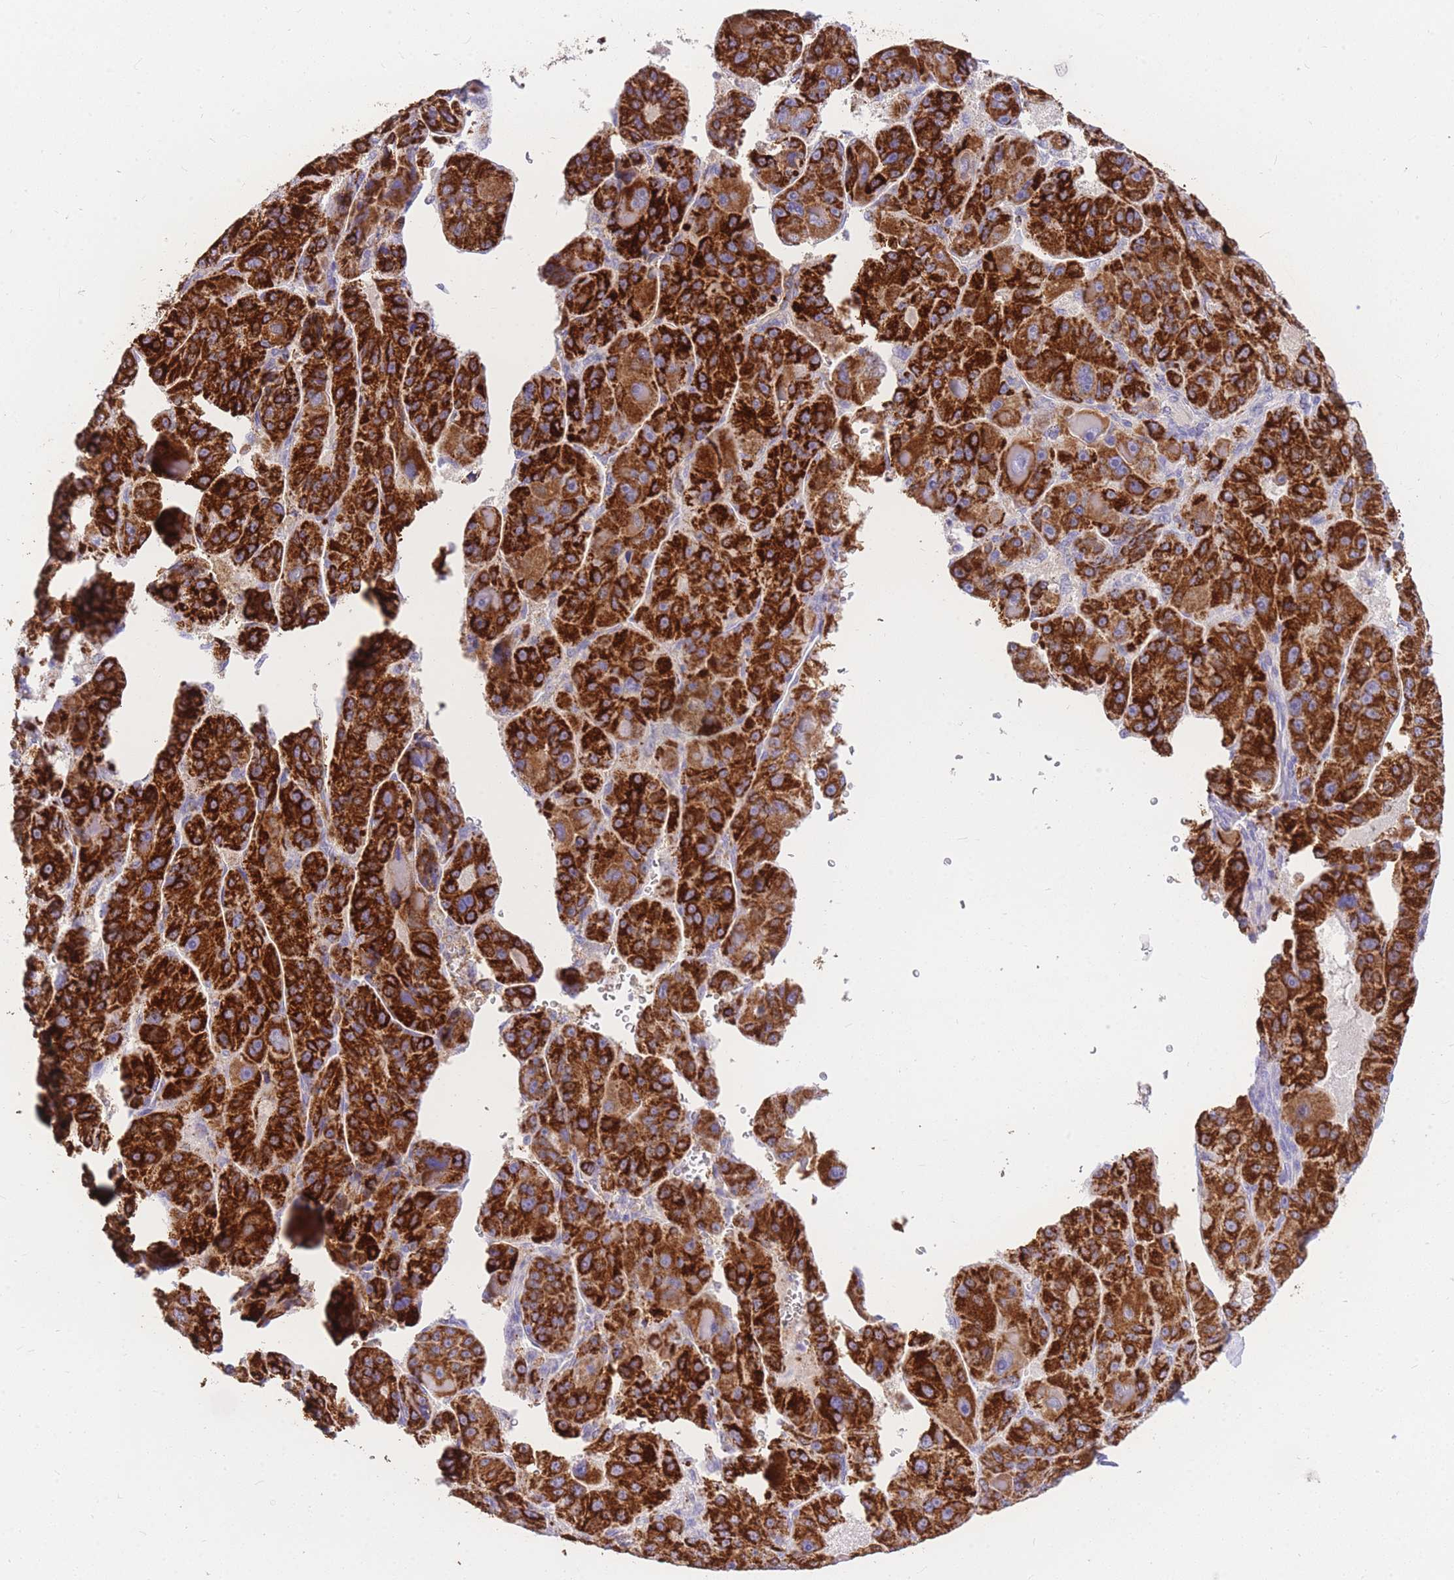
{"staining": {"intensity": "strong", "quantity": ">75%", "location": "cytoplasmic/membranous"}, "tissue": "liver cancer", "cell_type": "Tumor cells", "image_type": "cancer", "snomed": [{"axis": "morphology", "description": "Carcinoma, Hepatocellular, NOS"}, {"axis": "topography", "description": "Liver"}], "caption": "Liver cancer (hepatocellular carcinoma) stained with a protein marker reveals strong staining in tumor cells.", "gene": "C2orf88", "patient": {"sex": "male", "age": 76}}